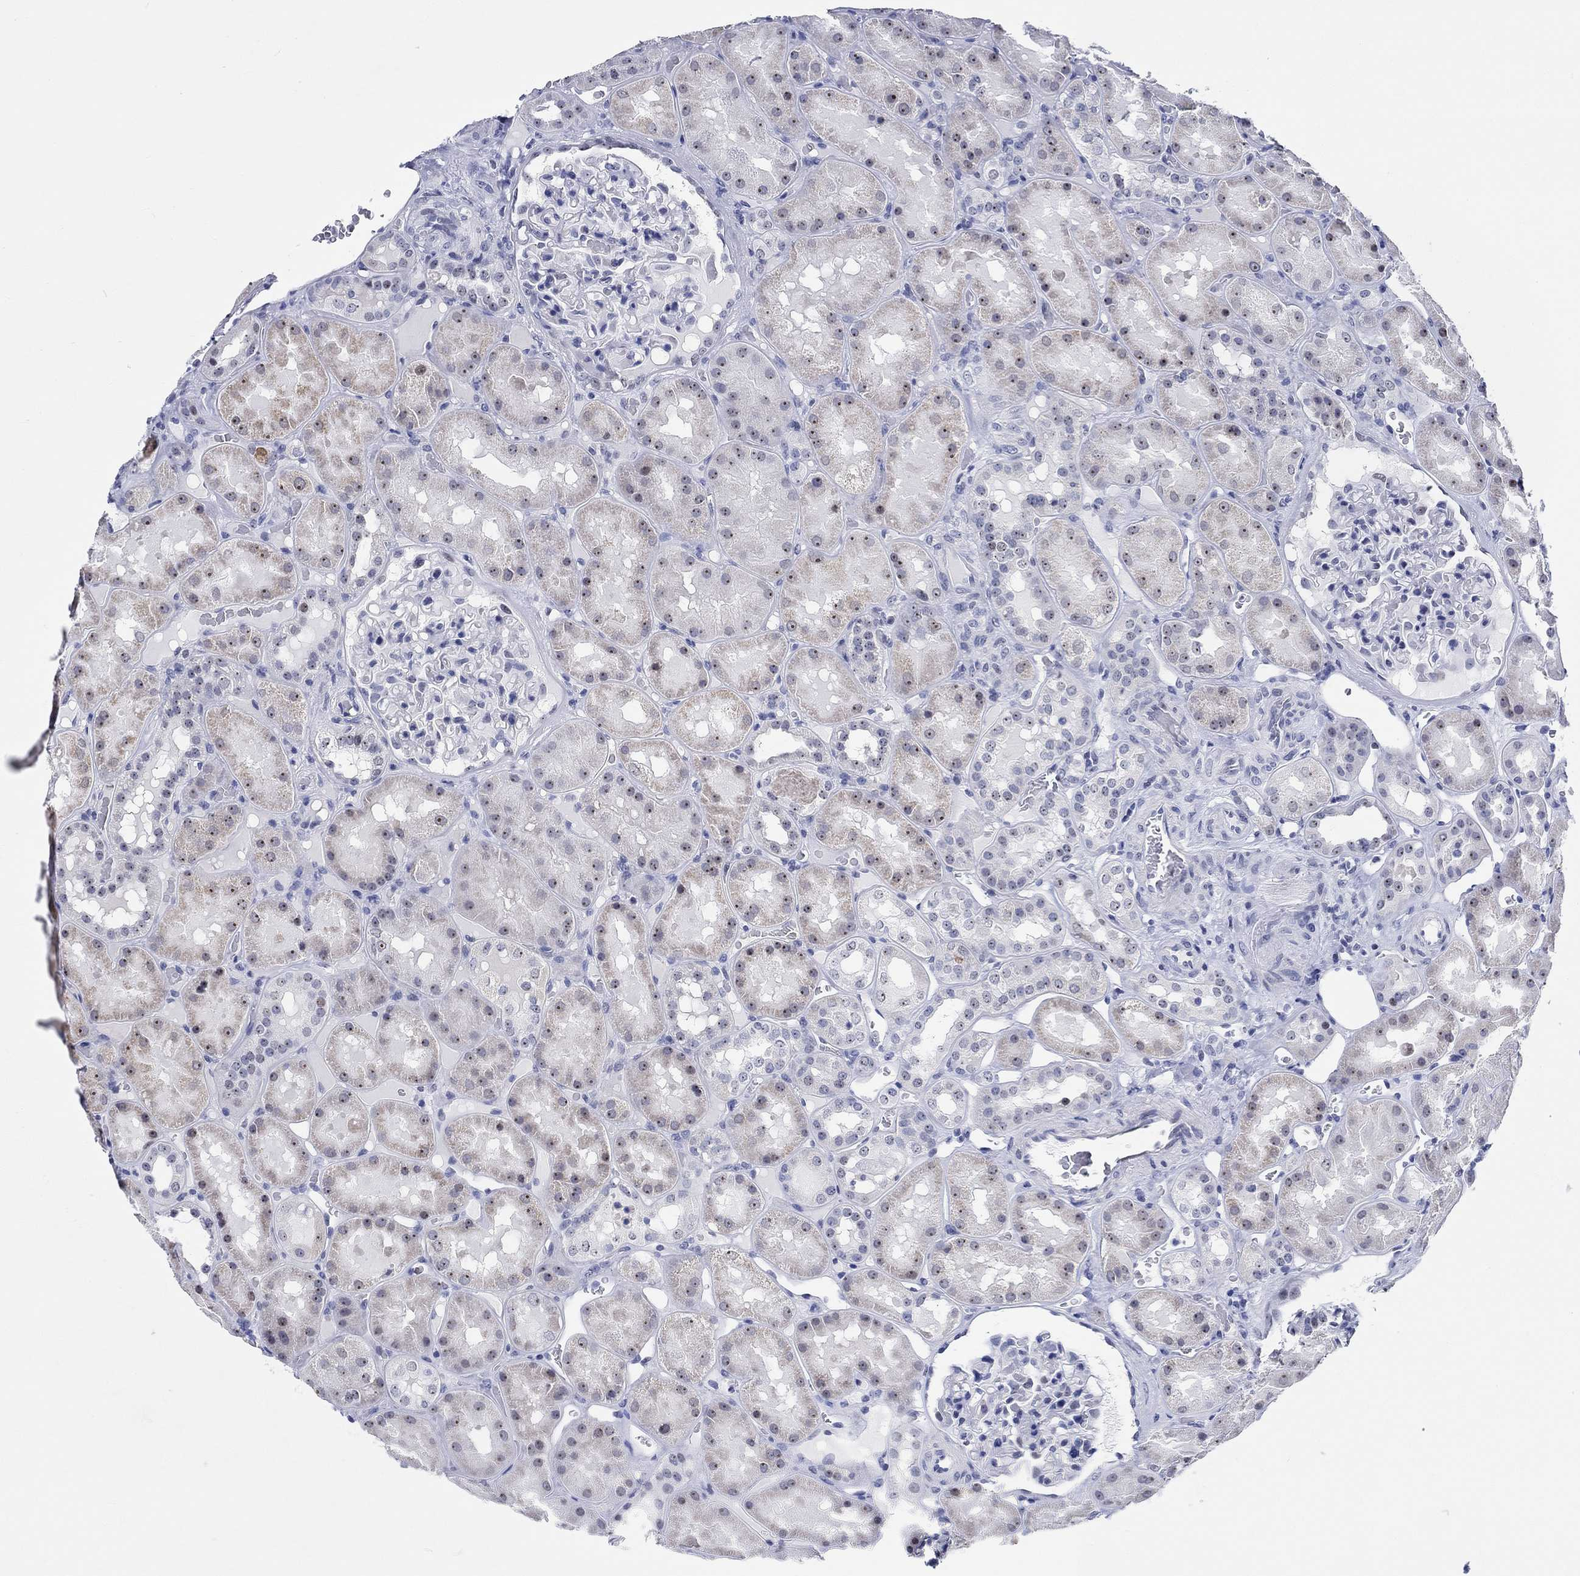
{"staining": {"intensity": "negative", "quantity": "none", "location": "none"}, "tissue": "kidney", "cell_type": "Cells in glomeruli", "image_type": "normal", "snomed": [{"axis": "morphology", "description": "Normal tissue, NOS"}, {"axis": "topography", "description": "Kidney"}], "caption": "The image exhibits no significant staining in cells in glomeruli of kidney.", "gene": "ZNF446", "patient": {"sex": "male", "age": 73}}